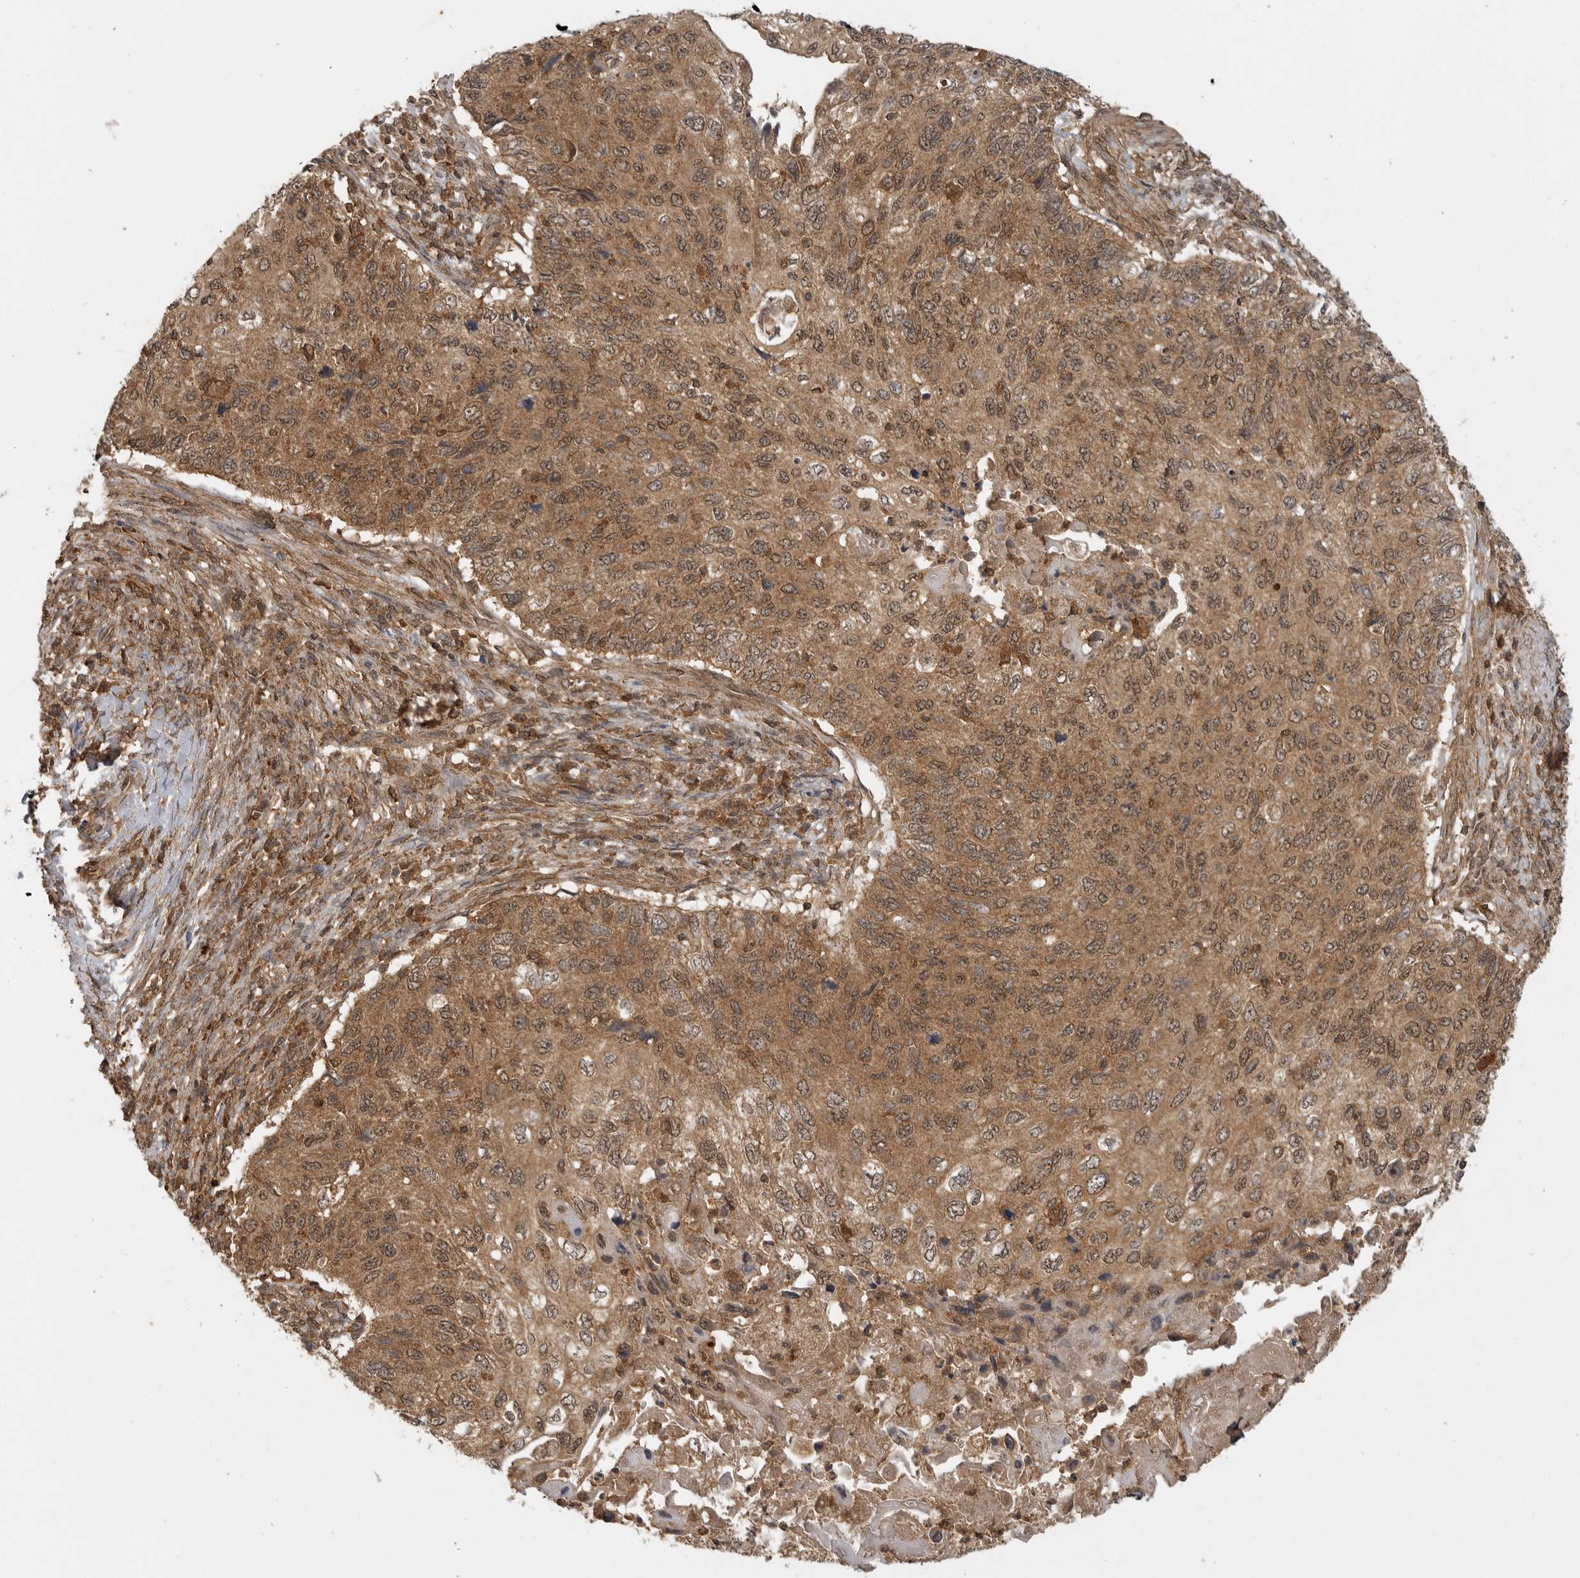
{"staining": {"intensity": "moderate", "quantity": ">75%", "location": "cytoplasmic/membranous,nuclear"}, "tissue": "cervical cancer", "cell_type": "Tumor cells", "image_type": "cancer", "snomed": [{"axis": "morphology", "description": "Squamous cell carcinoma, NOS"}, {"axis": "topography", "description": "Cervix"}], "caption": "The image shows staining of cervical cancer (squamous cell carcinoma), revealing moderate cytoplasmic/membranous and nuclear protein staining (brown color) within tumor cells.", "gene": "ICOSLG", "patient": {"sex": "female", "age": 70}}